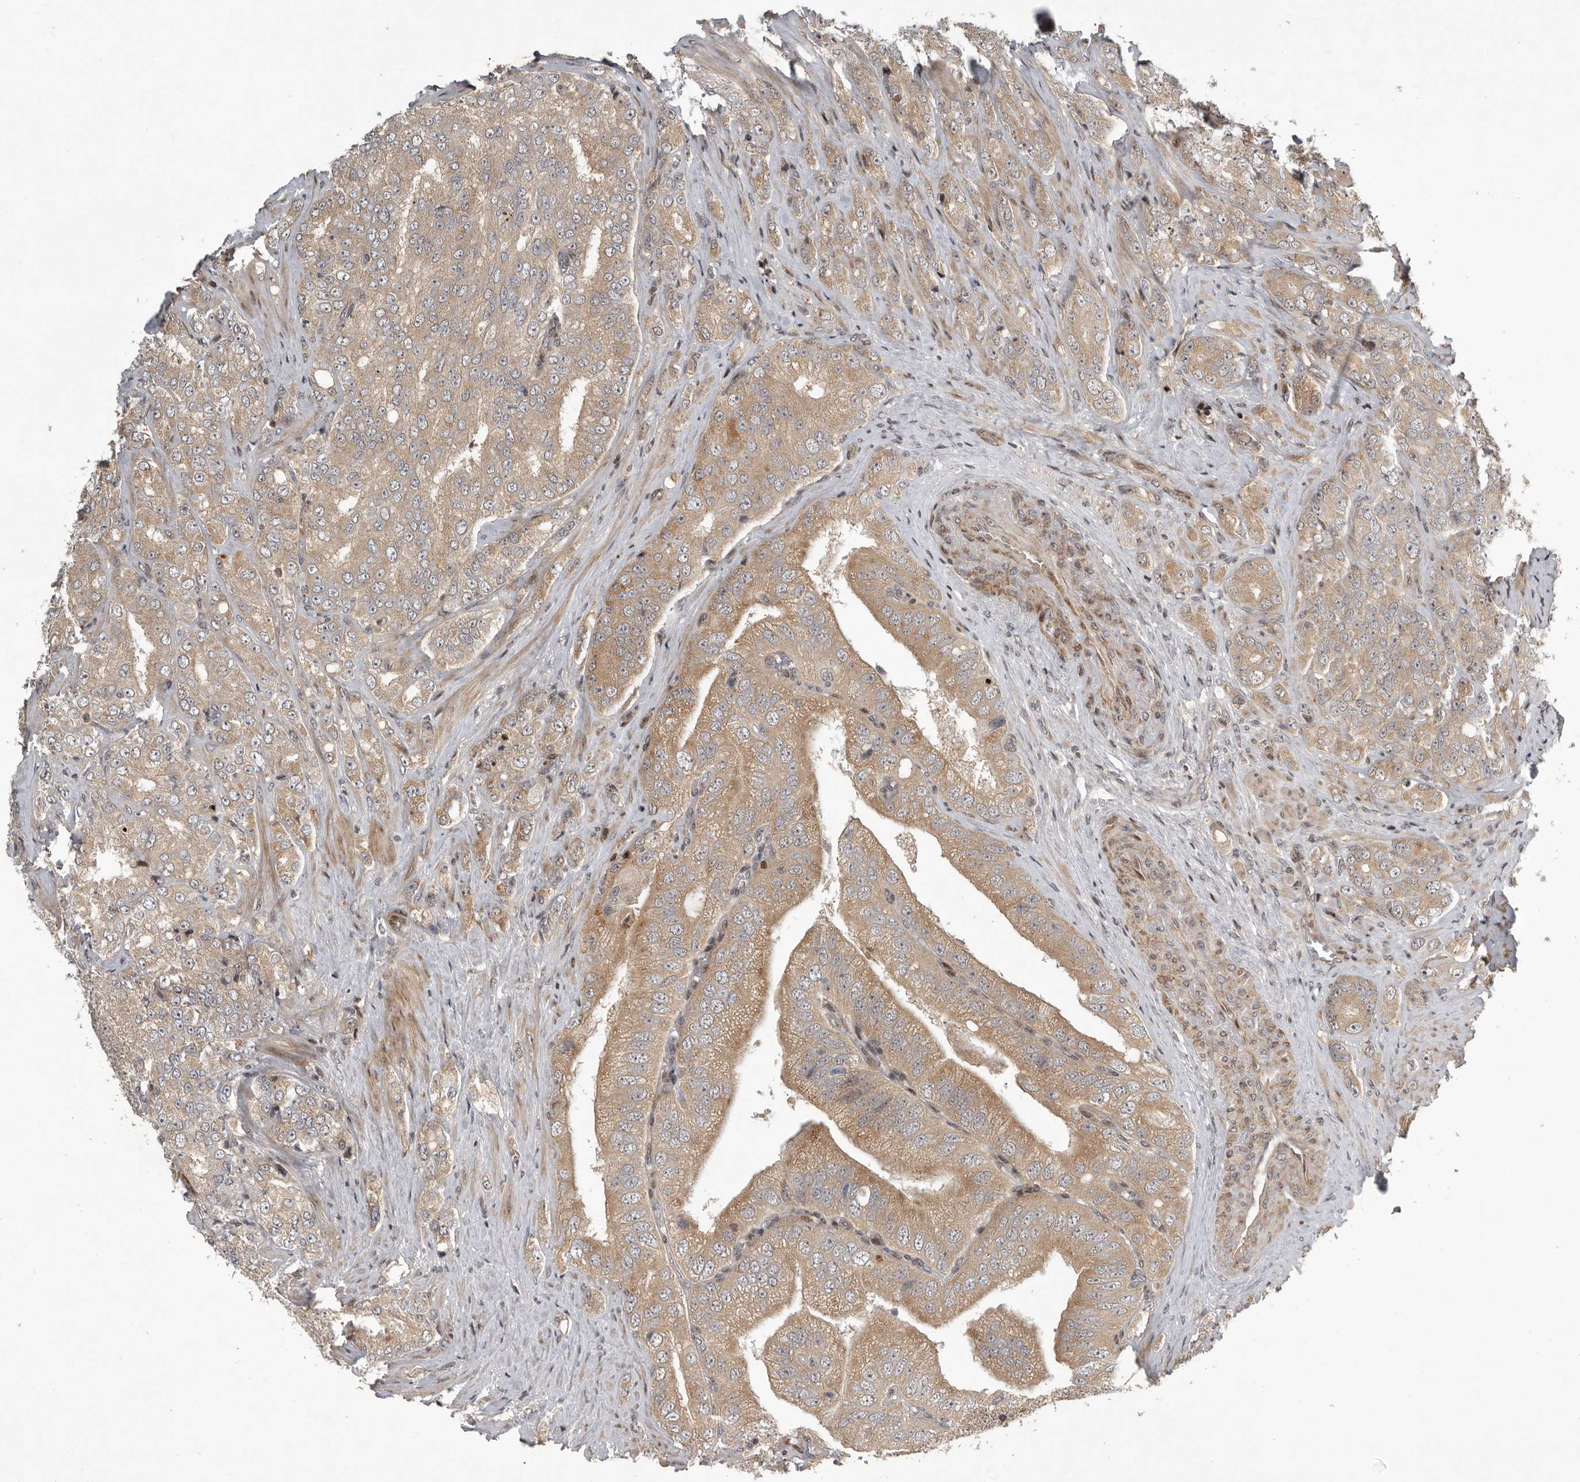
{"staining": {"intensity": "moderate", "quantity": "<25%", "location": "cytoplasmic/membranous"}, "tissue": "prostate cancer", "cell_type": "Tumor cells", "image_type": "cancer", "snomed": [{"axis": "morphology", "description": "Adenocarcinoma, High grade"}, {"axis": "topography", "description": "Prostate"}], "caption": "This histopathology image demonstrates immunohistochemistry (IHC) staining of prostate adenocarcinoma (high-grade), with low moderate cytoplasmic/membranous expression in about <25% of tumor cells.", "gene": "RABIF", "patient": {"sex": "male", "age": 58}}